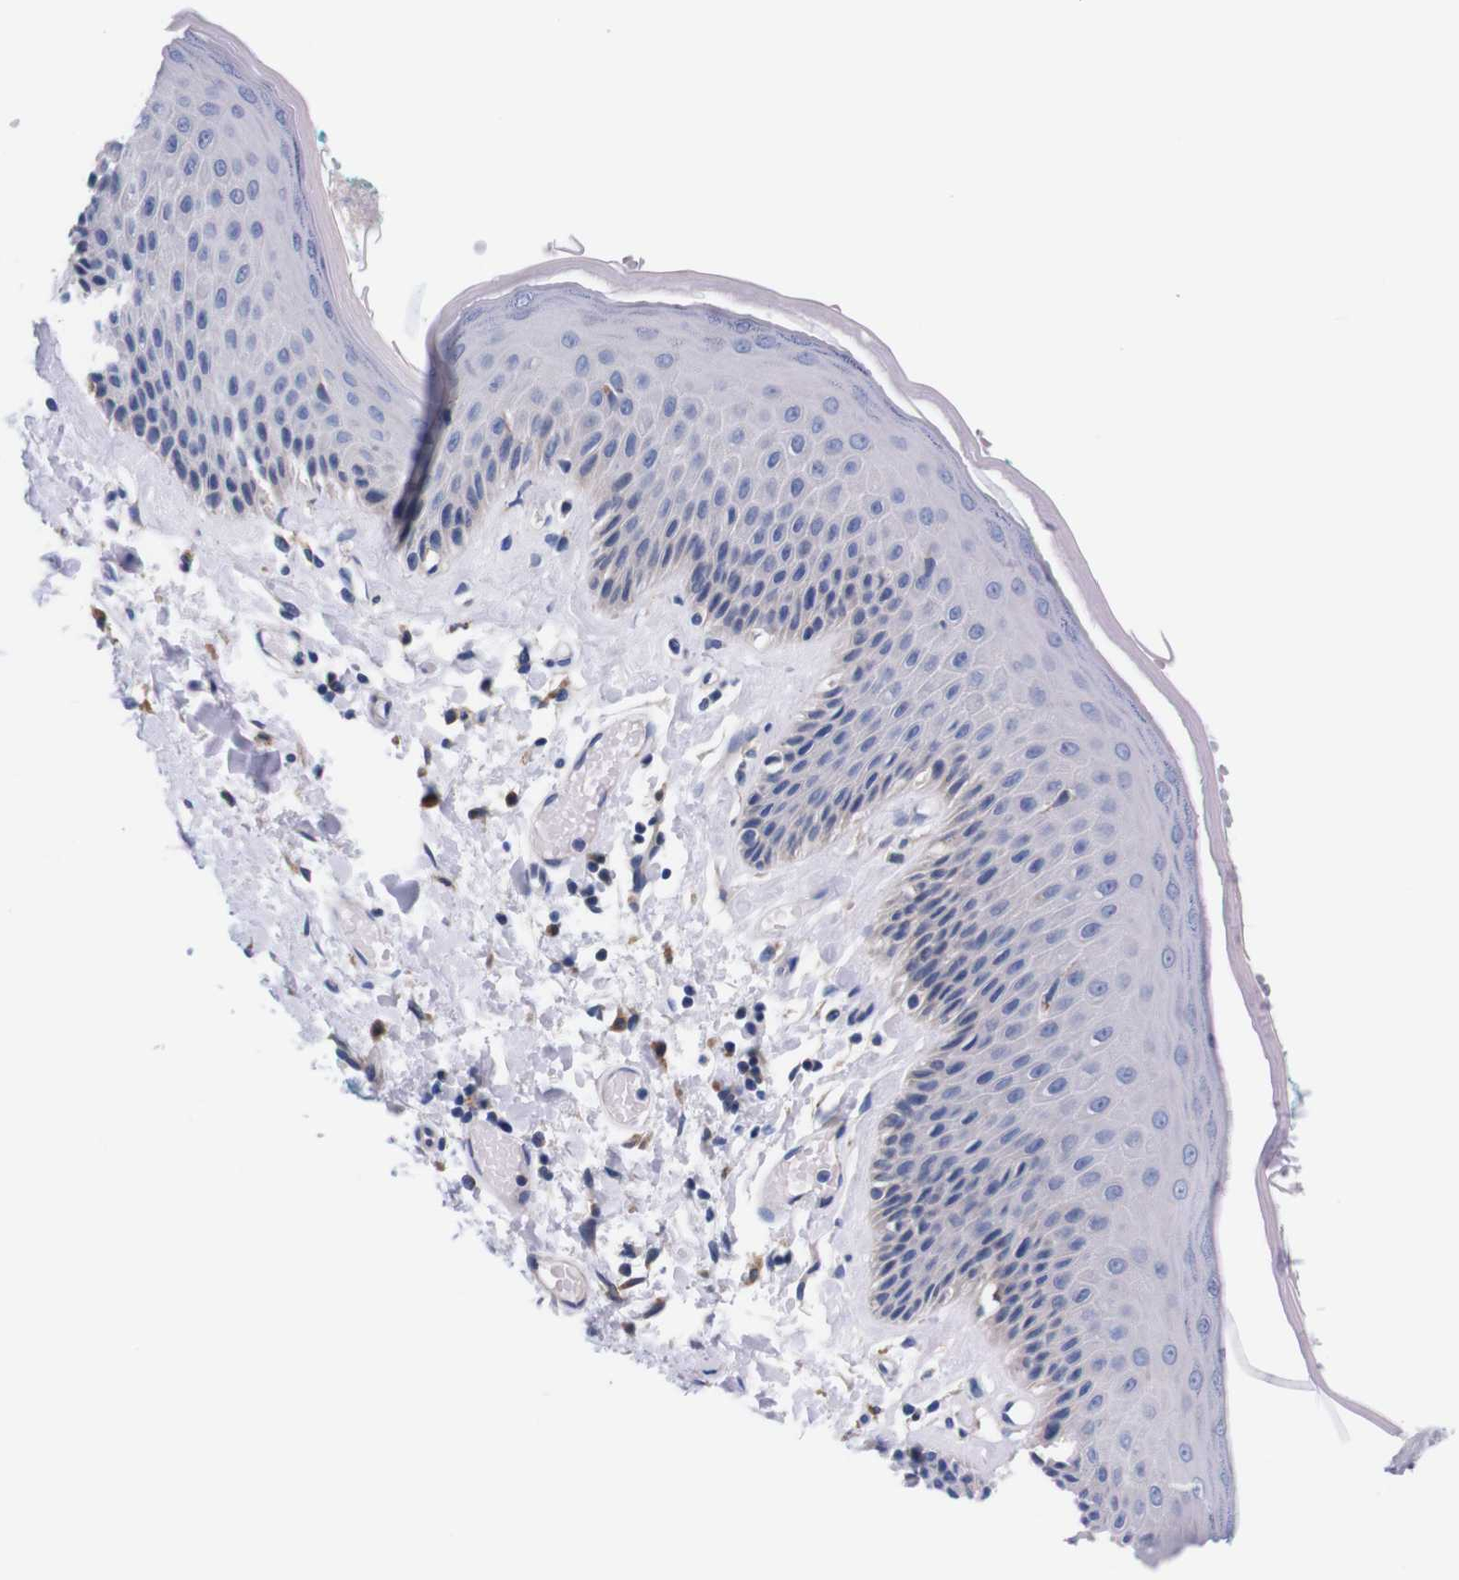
{"staining": {"intensity": "negative", "quantity": "none", "location": "none"}, "tissue": "skin", "cell_type": "Epidermal cells", "image_type": "normal", "snomed": [{"axis": "morphology", "description": "Normal tissue, NOS"}, {"axis": "topography", "description": "Vulva"}], "caption": "A high-resolution histopathology image shows IHC staining of unremarkable skin, which exhibits no significant staining in epidermal cells. (Brightfield microscopy of DAB (3,3'-diaminobenzidine) immunohistochemistry (IHC) at high magnification).", "gene": "NEBL", "patient": {"sex": "female", "age": 73}}